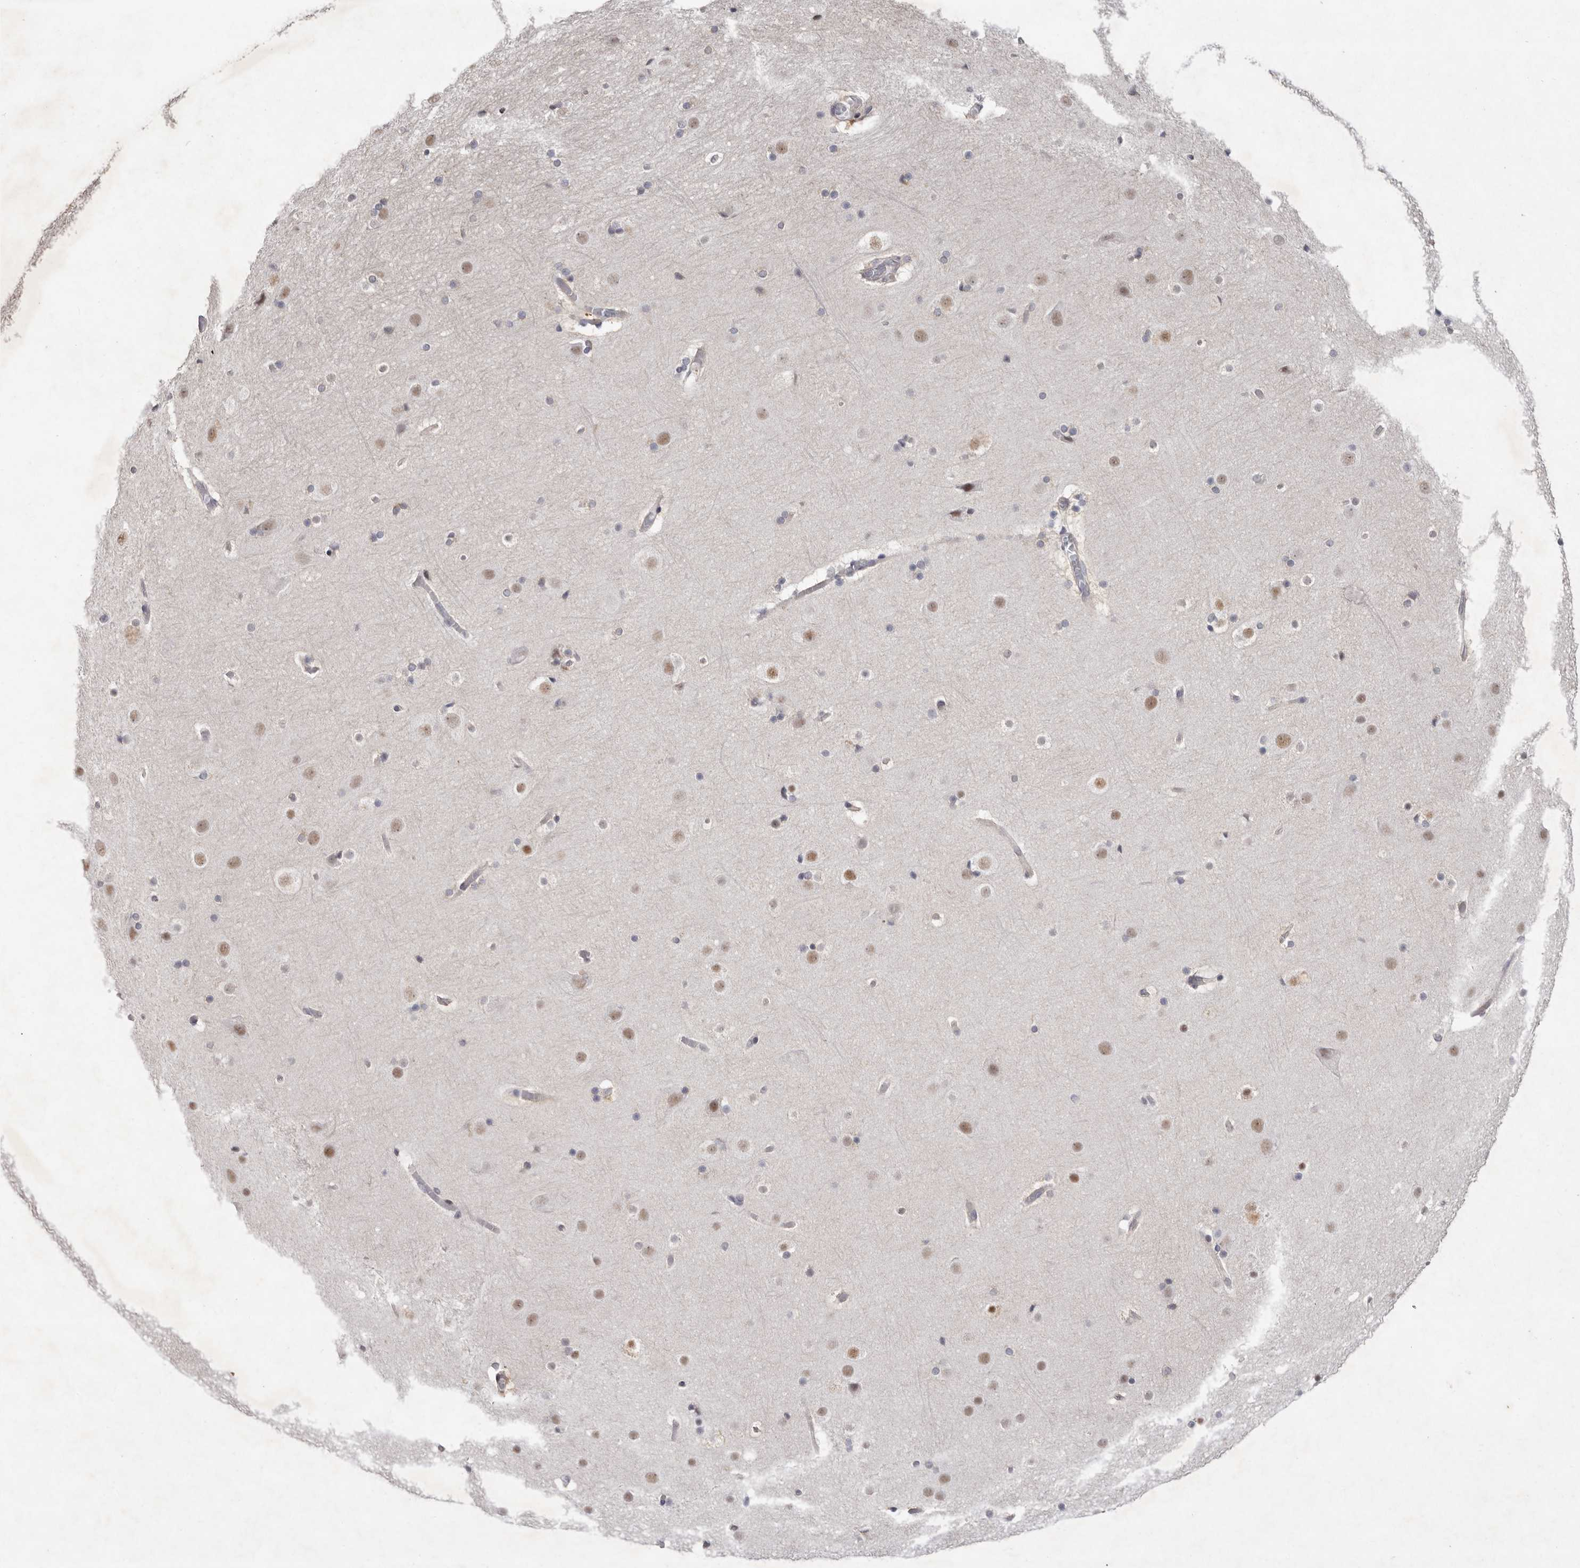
{"staining": {"intensity": "negative", "quantity": "none", "location": "none"}, "tissue": "cerebral cortex", "cell_type": "Endothelial cells", "image_type": "normal", "snomed": [{"axis": "morphology", "description": "Normal tissue, NOS"}, {"axis": "topography", "description": "Cerebral cortex"}], "caption": "Cerebral cortex was stained to show a protein in brown. There is no significant positivity in endothelial cells.", "gene": "TADA1", "patient": {"sex": "male", "age": 57}}